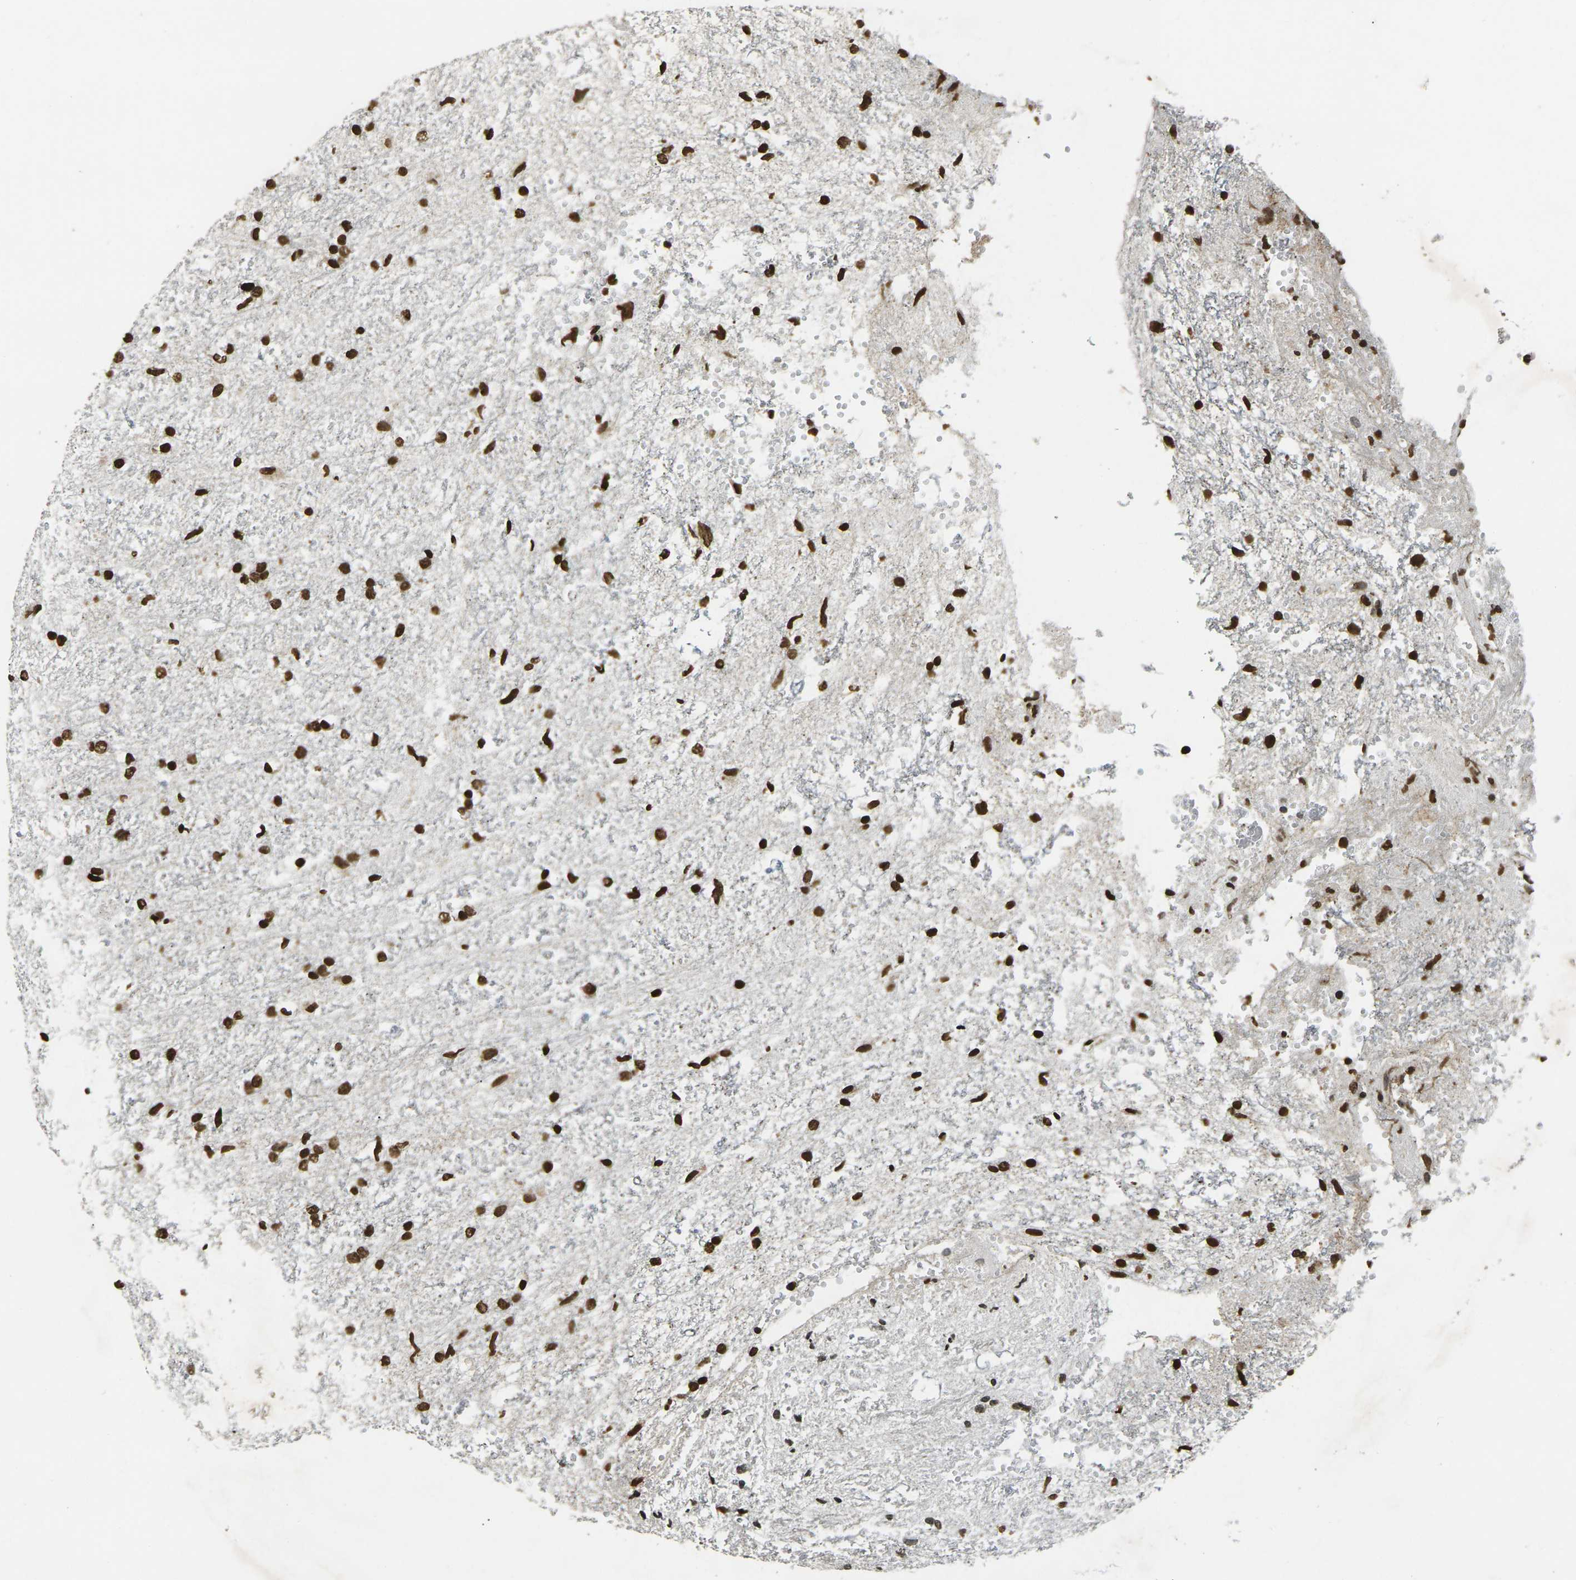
{"staining": {"intensity": "strong", "quantity": ">75%", "location": "nuclear"}, "tissue": "glioma", "cell_type": "Tumor cells", "image_type": "cancer", "snomed": [{"axis": "morphology", "description": "Glioma, malignant, High grade"}, {"axis": "topography", "description": "Brain"}], "caption": "Brown immunohistochemical staining in human malignant glioma (high-grade) exhibits strong nuclear positivity in approximately >75% of tumor cells.", "gene": "NEUROG2", "patient": {"sex": "female", "age": 59}}